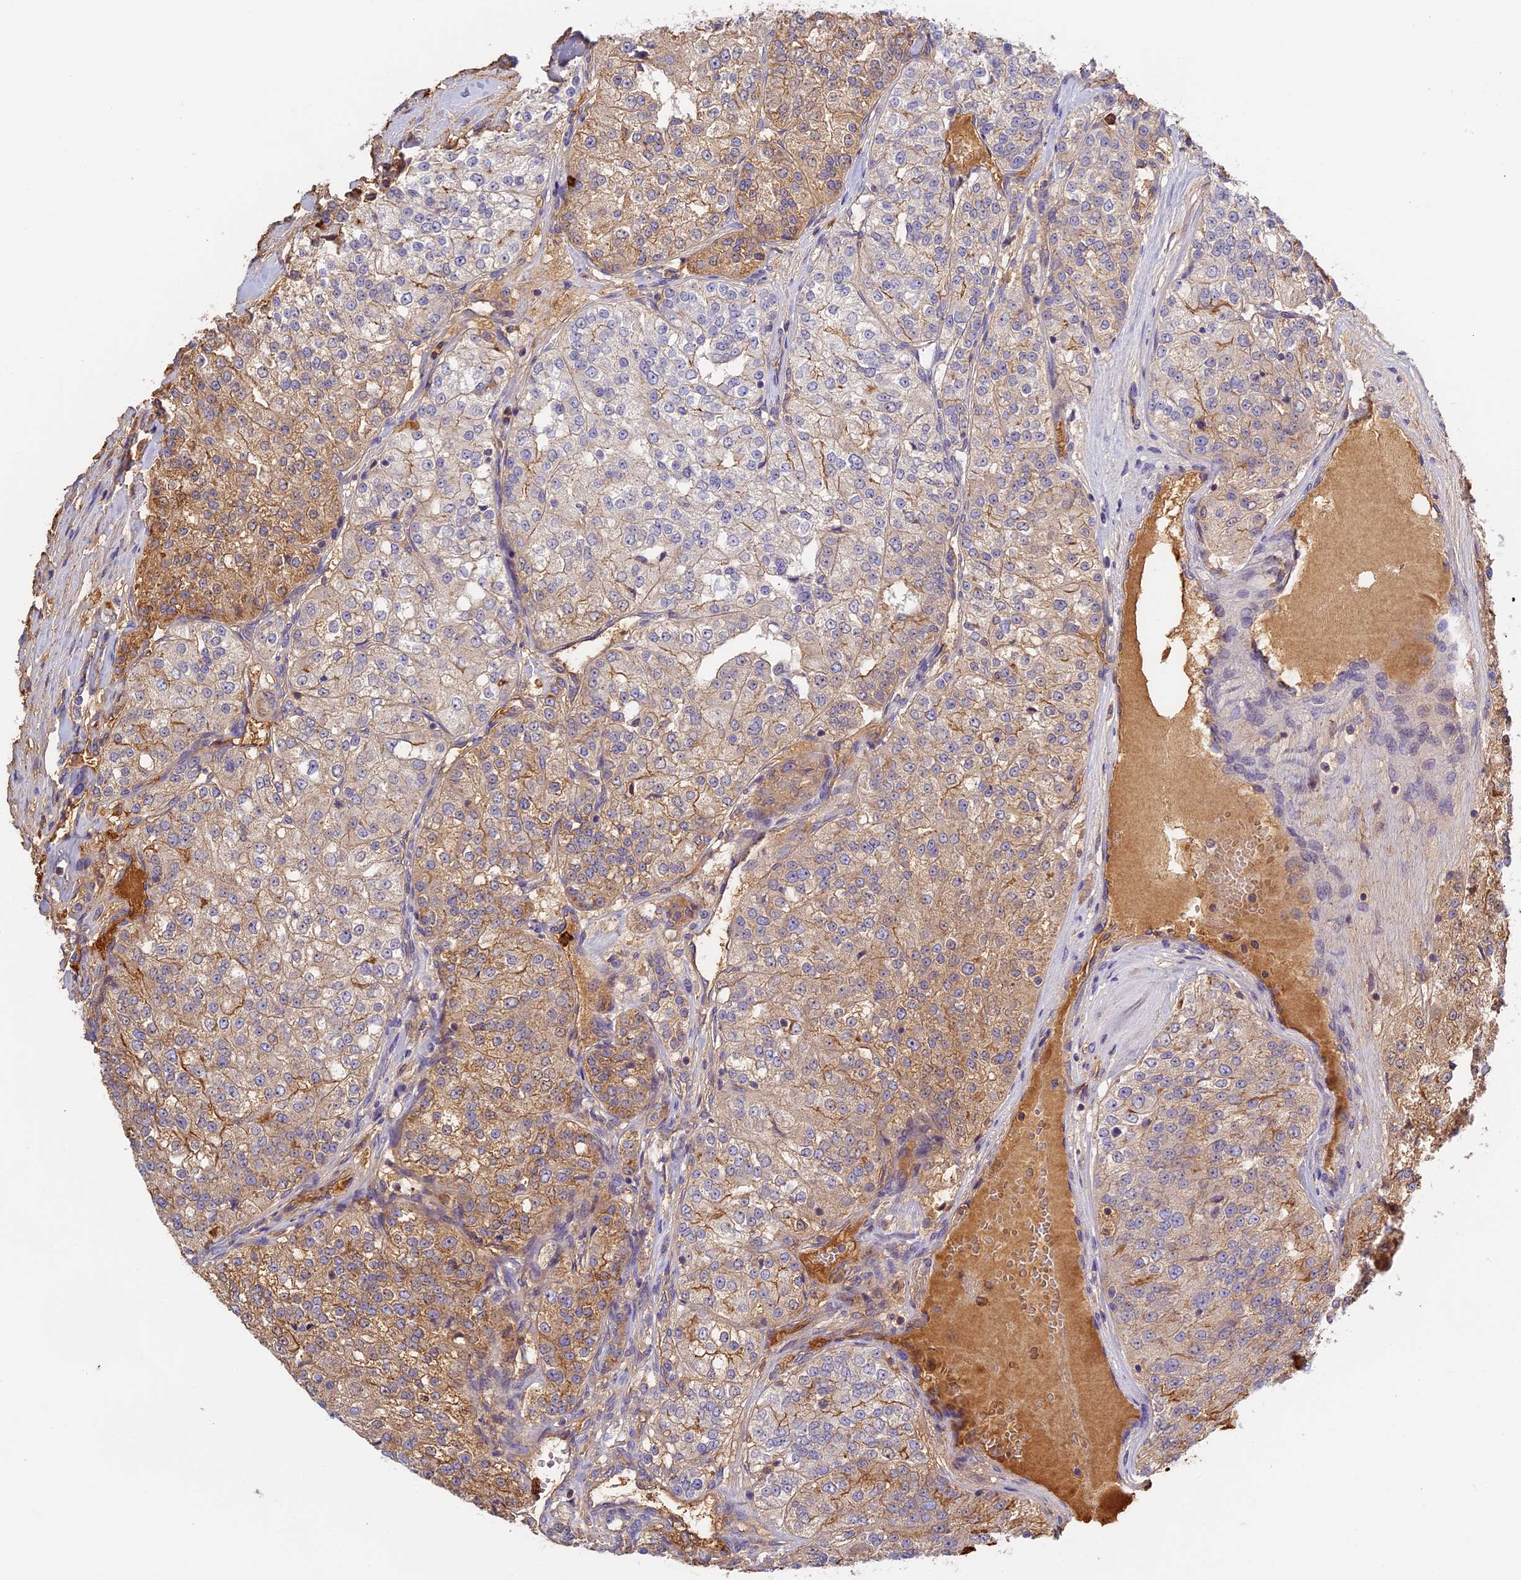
{"staining": {"intensity": "moderate", "quantity": "25%-75%", "location": "cytoplasmic/membranous"}, "tissue": "renal cancer", "cell_type": "Tumor cells", "image_type": "cancer", "snomed": [{"axis": "morphology", "description": "Adenocarcinoma, NOS"}, {"axis": "topography", "description": "Kidney"}], "caption": "This micrograph displays renal adenocarcinoma stained with immunohistochemistry (IHC) to label a protein in brown. The cytoplasmic/membranous of tumor cells show moderate positivity for the protein. Nuclei are counter-stained blue.", "gene": "ADGRD1", "patient": {"sex": "female", "age": 63}}